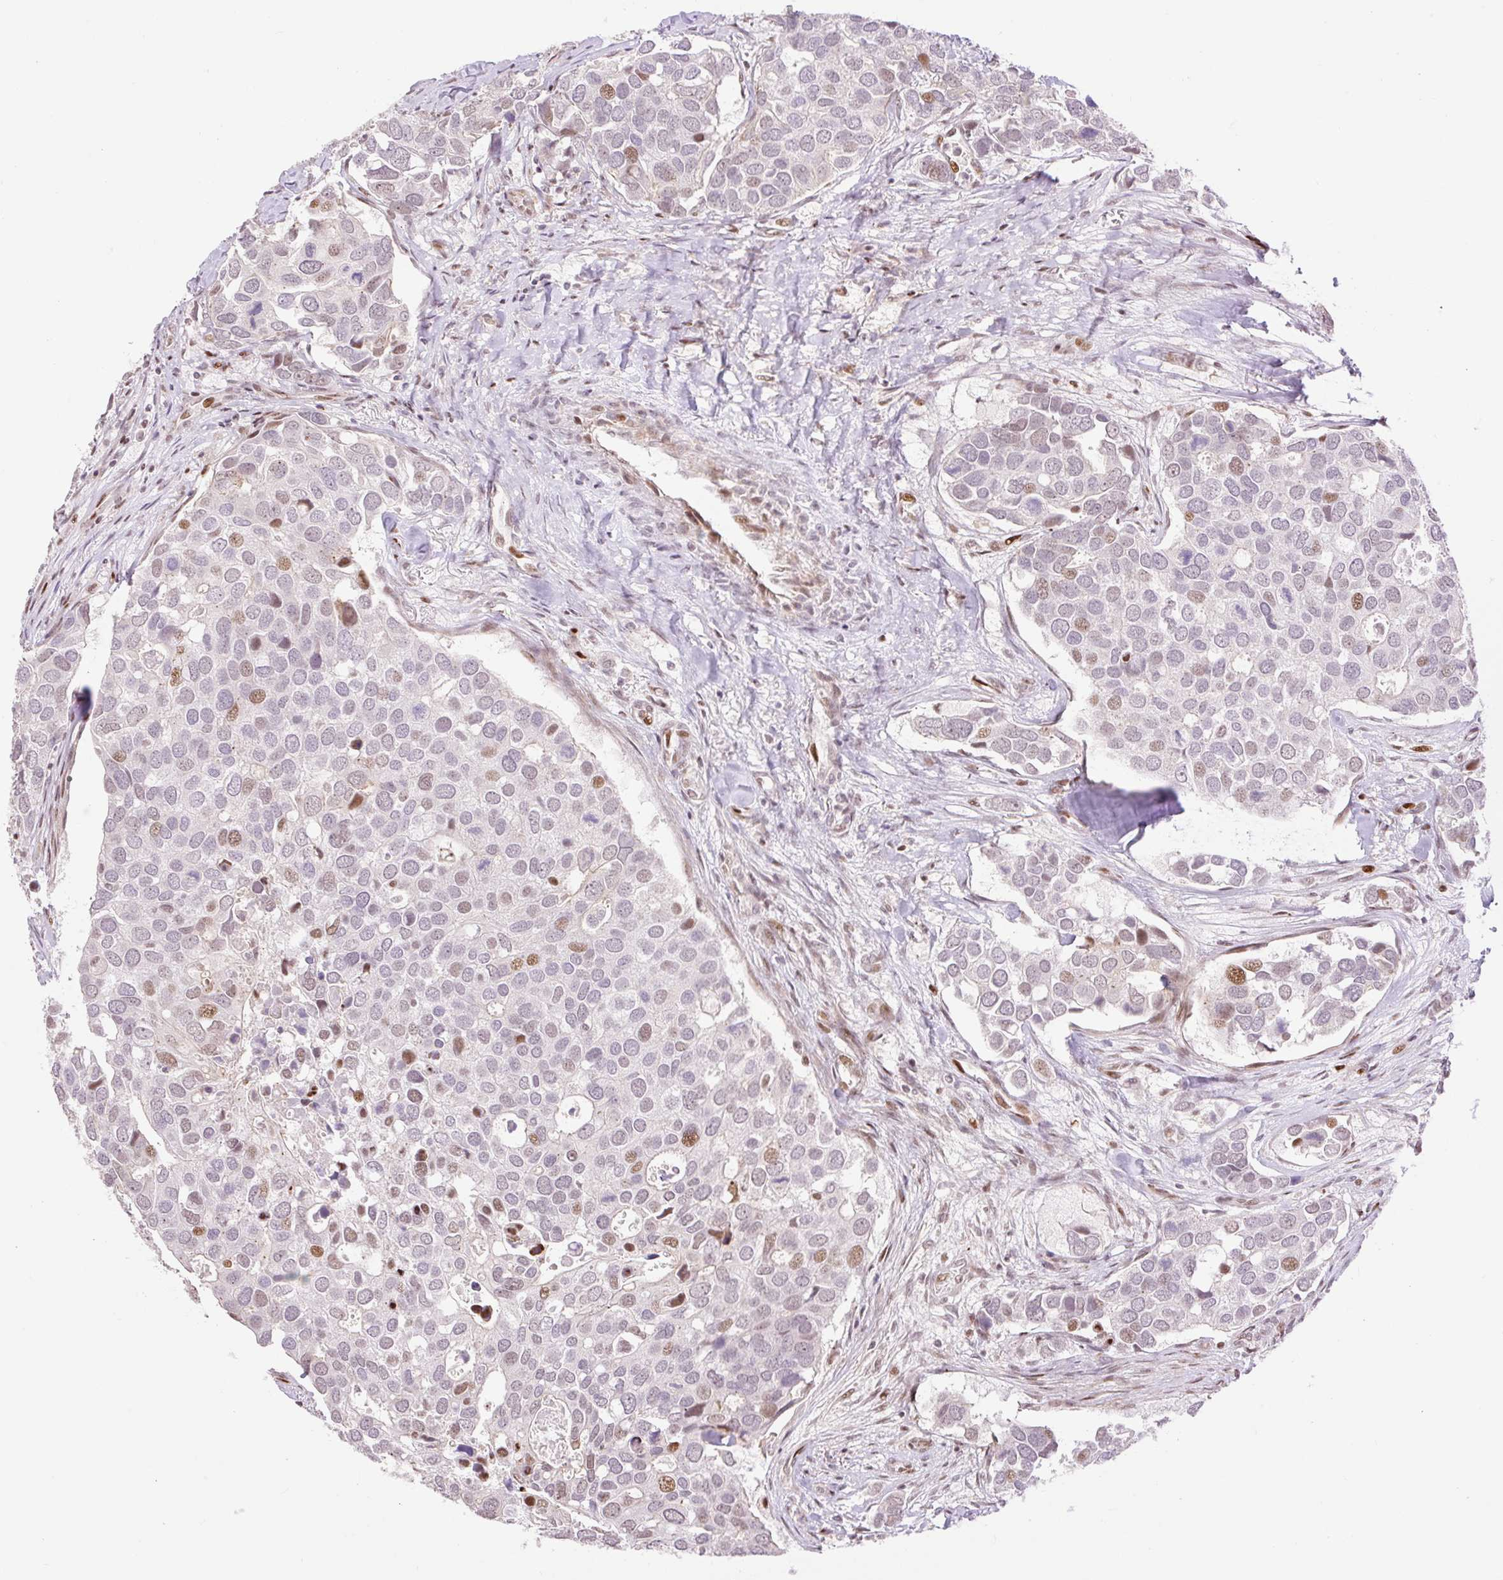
{"staining": {"intensity": "moderate", "quantity": "<25%", "location": "nuclear"}, "tissue": "breast cancer", "cell_type": "Tumor cells", "image_type": "cancer", "snomed": [{"axis": "morphology", "description": "Duct carcinoma"}, {"axis": "topography", "description": "Breast"}], "caption": "DAB immunohistochemical staining of human breast cancer (infiltrating ductal carcinoma) displays moderate nuclear protein positivity in about <25% of tumor cells.", "gene": "RIPPLY3", "patient": {"sex": "female", "age": 83}}